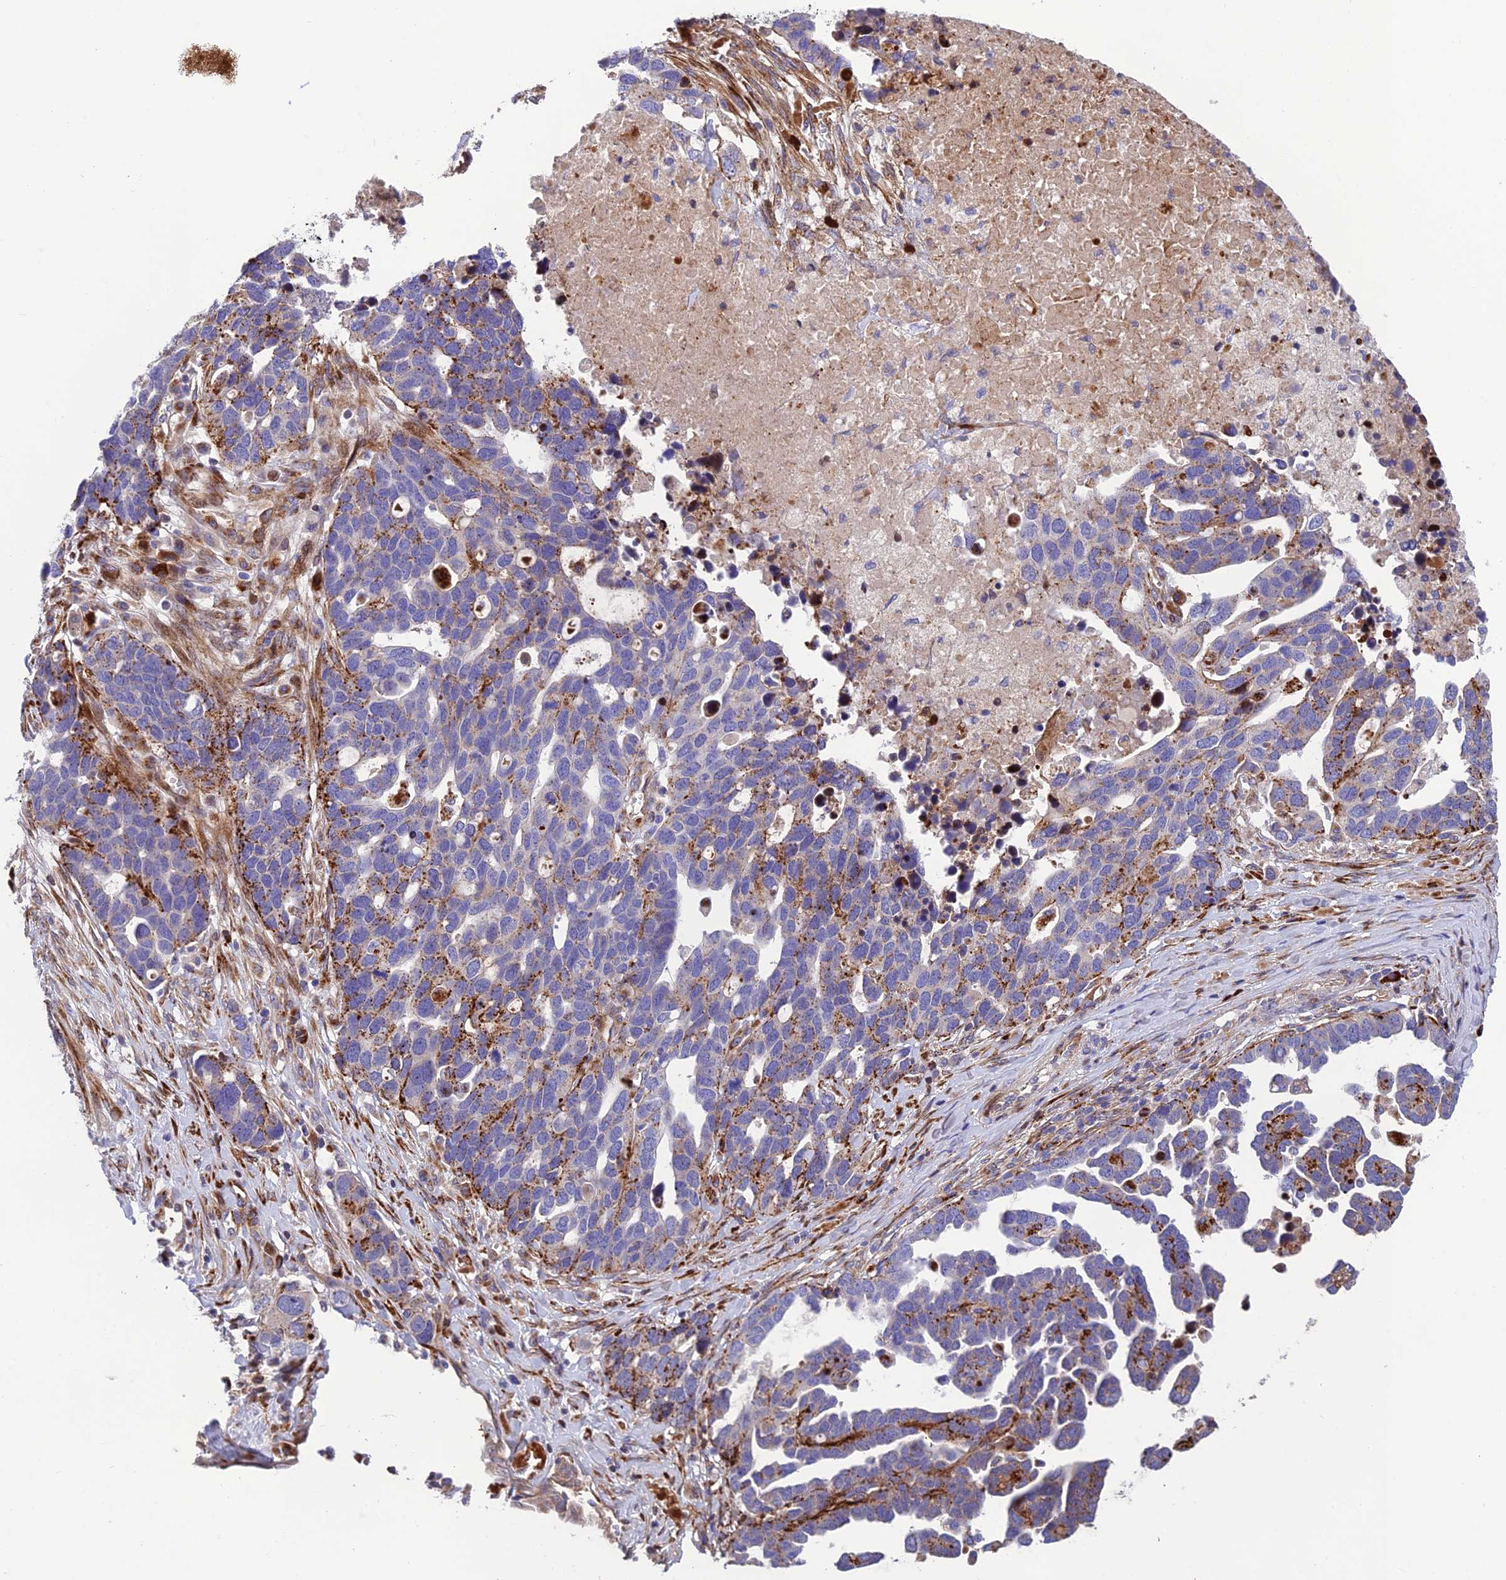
{"staining": {"intensity": "moderate", "quantity": ">75%", "location": "cytoplasmic/membranous"}, "tissue": "ovarian cancer", "cell_type": "Tumor cells", "image_type": "cancer", "snomed": [{"axis": "morphology", "description": "Cystadenocarcinoma, serous, NOS"}, {"axis": "topography", "description": "Ovary"}], "caption": "Immunohistochemical staining of human ovarian cancer (serous cystadenocarcinoma) demonstrates medium levels of moderate cytoplasmic/membranous protein positivity in approximately >75% of tumor cells.", "gene": "CPSF4L", "patient": {"sex": "female", "age": 54}}